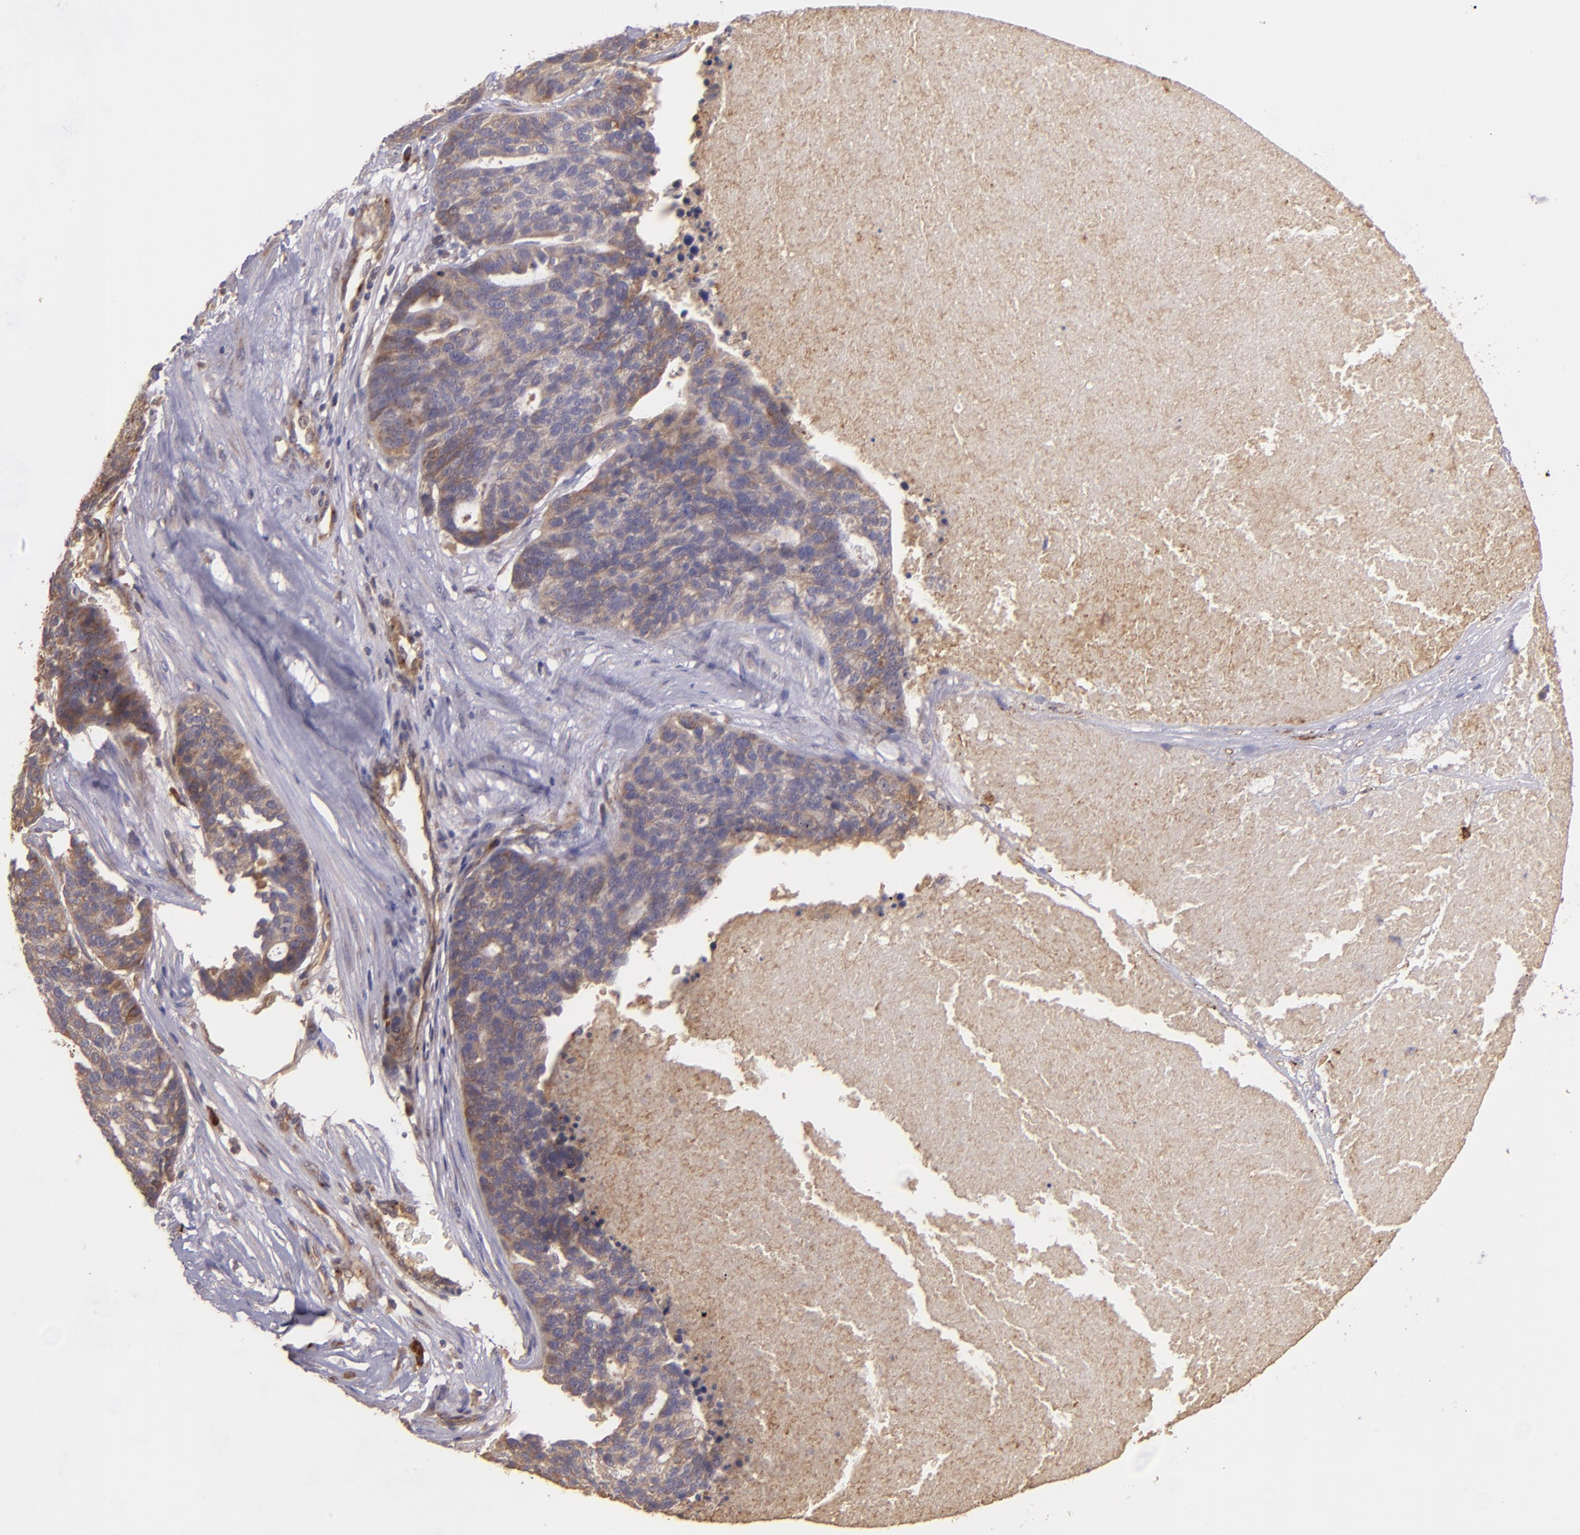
{"staining": {"intensity": "moderate", "quantity": ">75%", "location": "cytoplasmic/membranous"}, "tissue": "ovarian cancer", "cell_type": "Tumor cells", "image_type": "cancer", "snomed": [{"axis": "morphology", "description": "Cystadenocarcinoma, serous, NOS"}, {"axis": "topography", "description": "Ovary"}], "caption": "Immunohistochemical staining of human ovarian serous cystadenocarcinoma displays medium levels of moderate cytoplasmic/membranous positivity in approximately >75% of tumor cells.", "gene": "ECE1", "patient": {"sex": "female", "age": 59}}